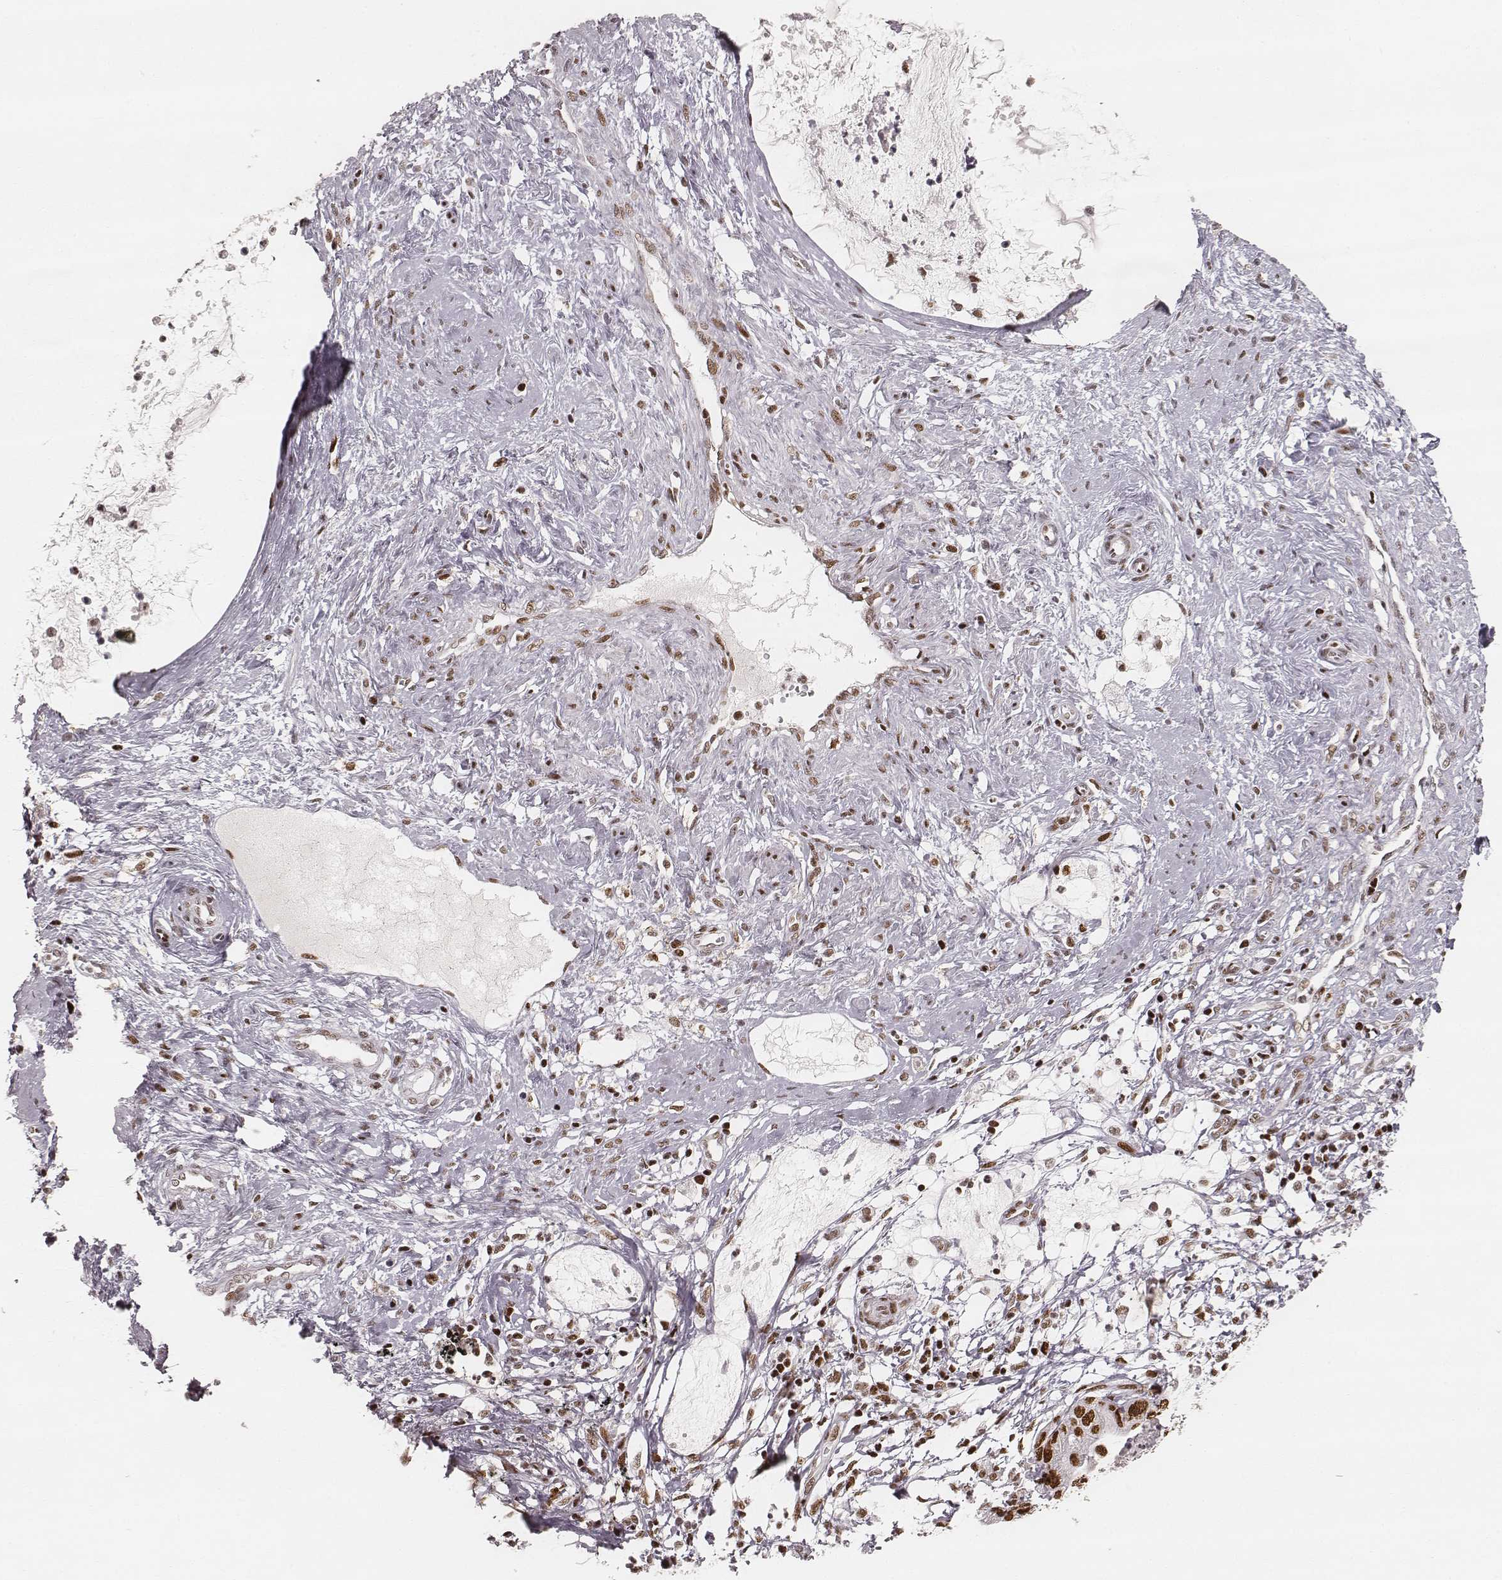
{"staining": {"intensity": "strong", "quantity": ">75%", "location": "nuclear"}, "tissue": "cervical cancer", "cell_type": "Tumor cells", "image_type": "cancer", "snomed": [{"axis": "morphology", "description": "Normal tissue, NOS"}, {"axis": "morphology", "description": "Adenocarcinoma, NOS"}, {"axis": "topography", "description": "Cervix"}], "caption": "A high-resolution histopathology image shows immunohistochemistry (IHC) staining of cervical cancer, which shows strong nuclear expression in approximately >75% of tumor cells. Using DAB (3,3'-diaminobenzidine) (brown) and hematoxylin (blue) stains, captured at high magnification using brightfield microscopy.", "gene": "HNRNPC", "patient": {"sex": "female", "age": 38}}